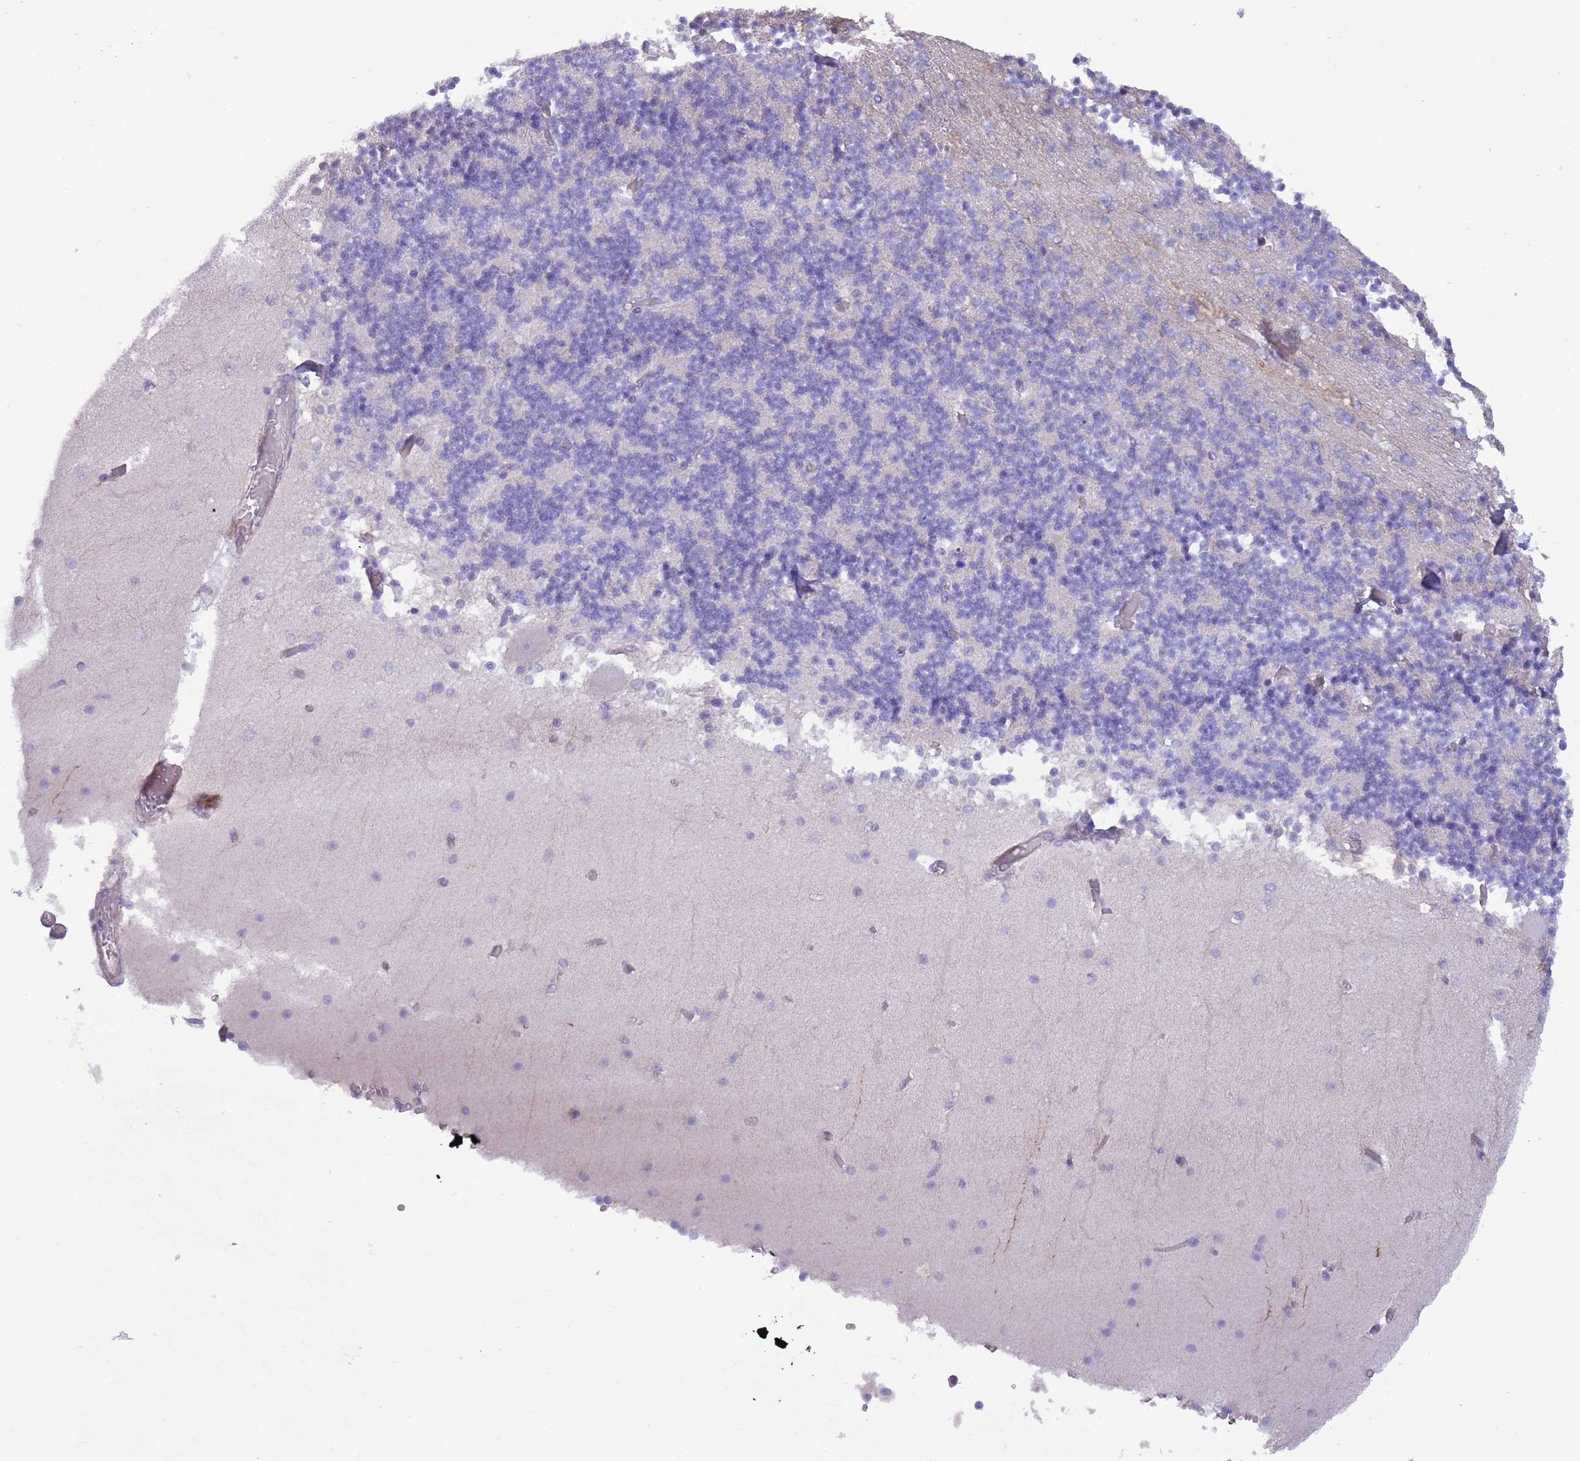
{"staining": {"intensity": "negative", "quantity": "none", "location": "none"}, "tissue": "cerebellum", "cell_type": "Cells in granular layer", "image_type": "normal", "snomed": [{"axis": "morphology", "description": "Normal tissue, NOS"}, {"axis": "topography", "description": "Cerebellum"}], "caption": "A high-resolution micrograph shows IHC staining of normal cerebellum, which demonstrates no significant staining in cells in granular layer. (DAB immunohistochemistry (IHC) visualized using brightfield microscopy, high magnification).", "gene": "OR6M1", "patient": {"sex": "female", "age": 28}}